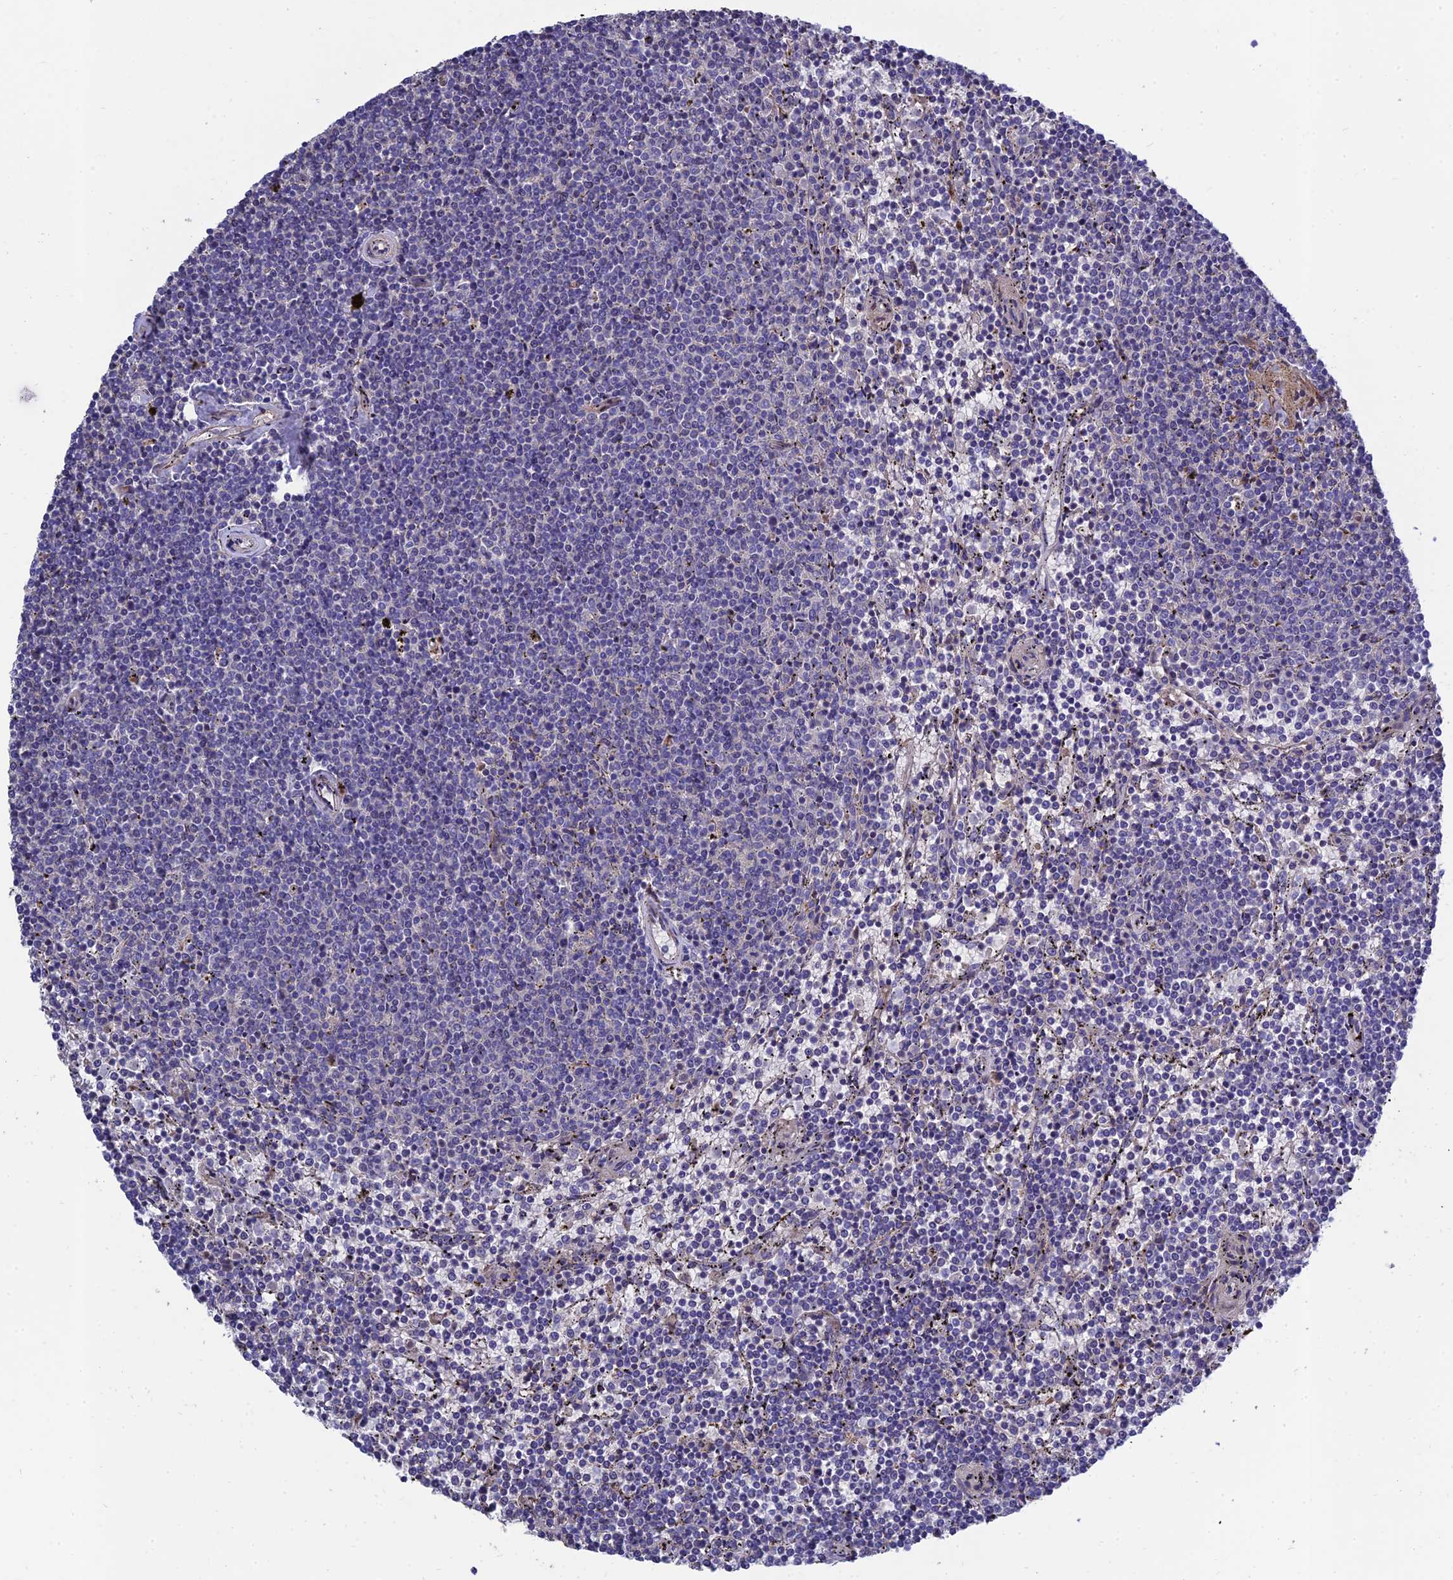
{"staining": {"intensity": "negative", "quantity": "none", "location": "none"}, "tissue": "lymphoma", "cell_type": "Tumor cells", "image_type": "cancer", "snomed": [{"axis": "morphology", "description": "Malignant lymphoma, non-Hodgkin's type, Low grade"}, {"axis": "topography", "description": "Spleen"}], "caption": "An immunohistochemistry micrograph of lymphoma is shown. There is no staining in tumor cells of lymphoma.", "gene": "MRPL35", "patient": {"sex": "female", "age": 50}}